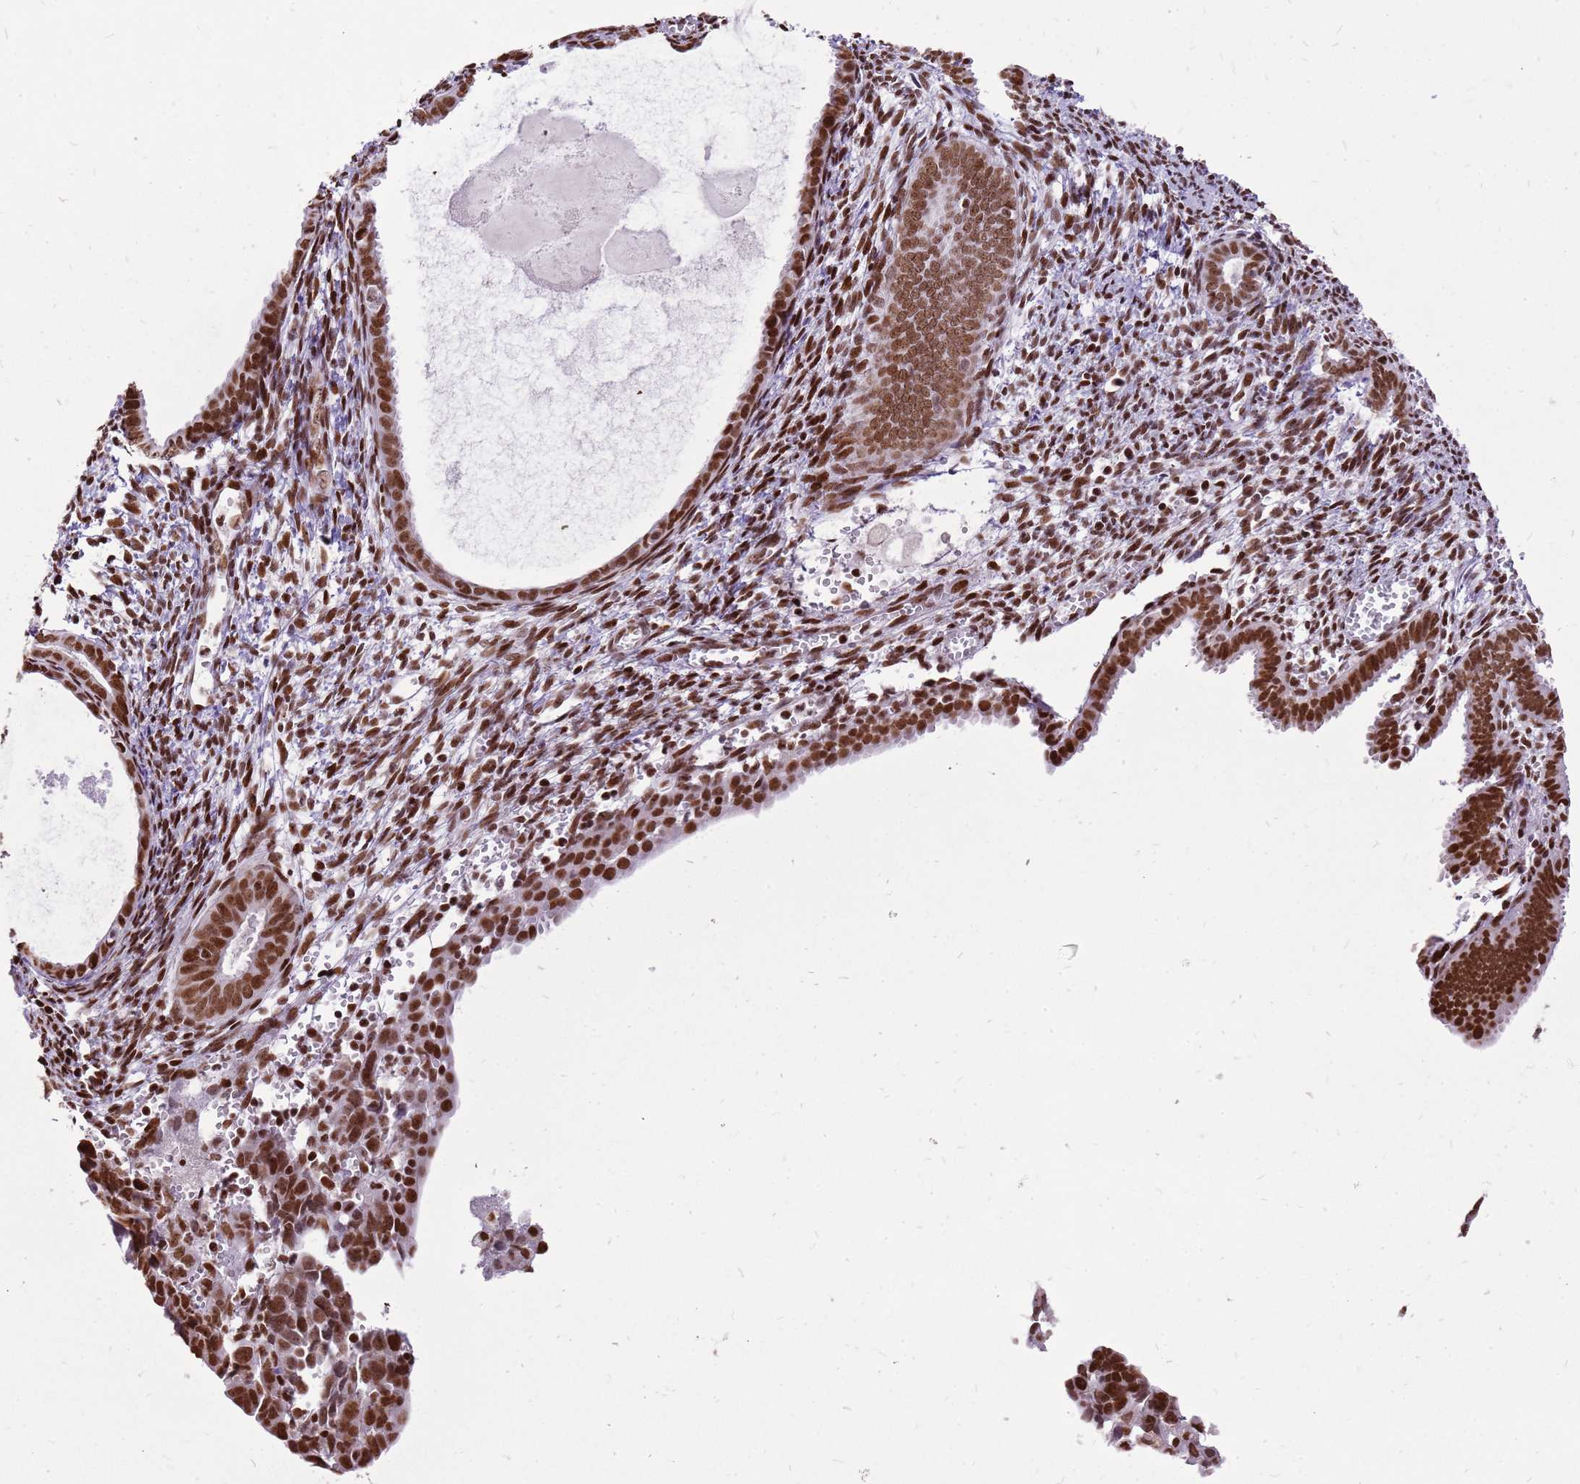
{"staining": {"intensity": "strong", "quantity": ">75%", "location": "nuclear"}, "tissue": "endometrial cancer", "cell_type": "Tumor cells", "image_type": "cancer", "snomed": [{"axis": "morphology", "description": "Adenocarcinoma, NOS"}, {"axis": "topography", "description": "Endometrium"}], "caption": "Immunohistochemical staining of human endometrial adenocarcinoma demonstrates high levels of strong nuclear staining in approximately >75% of tumor cells.", "gene": "WASHC4", "patient": {"sex": "female", "age": 75}}